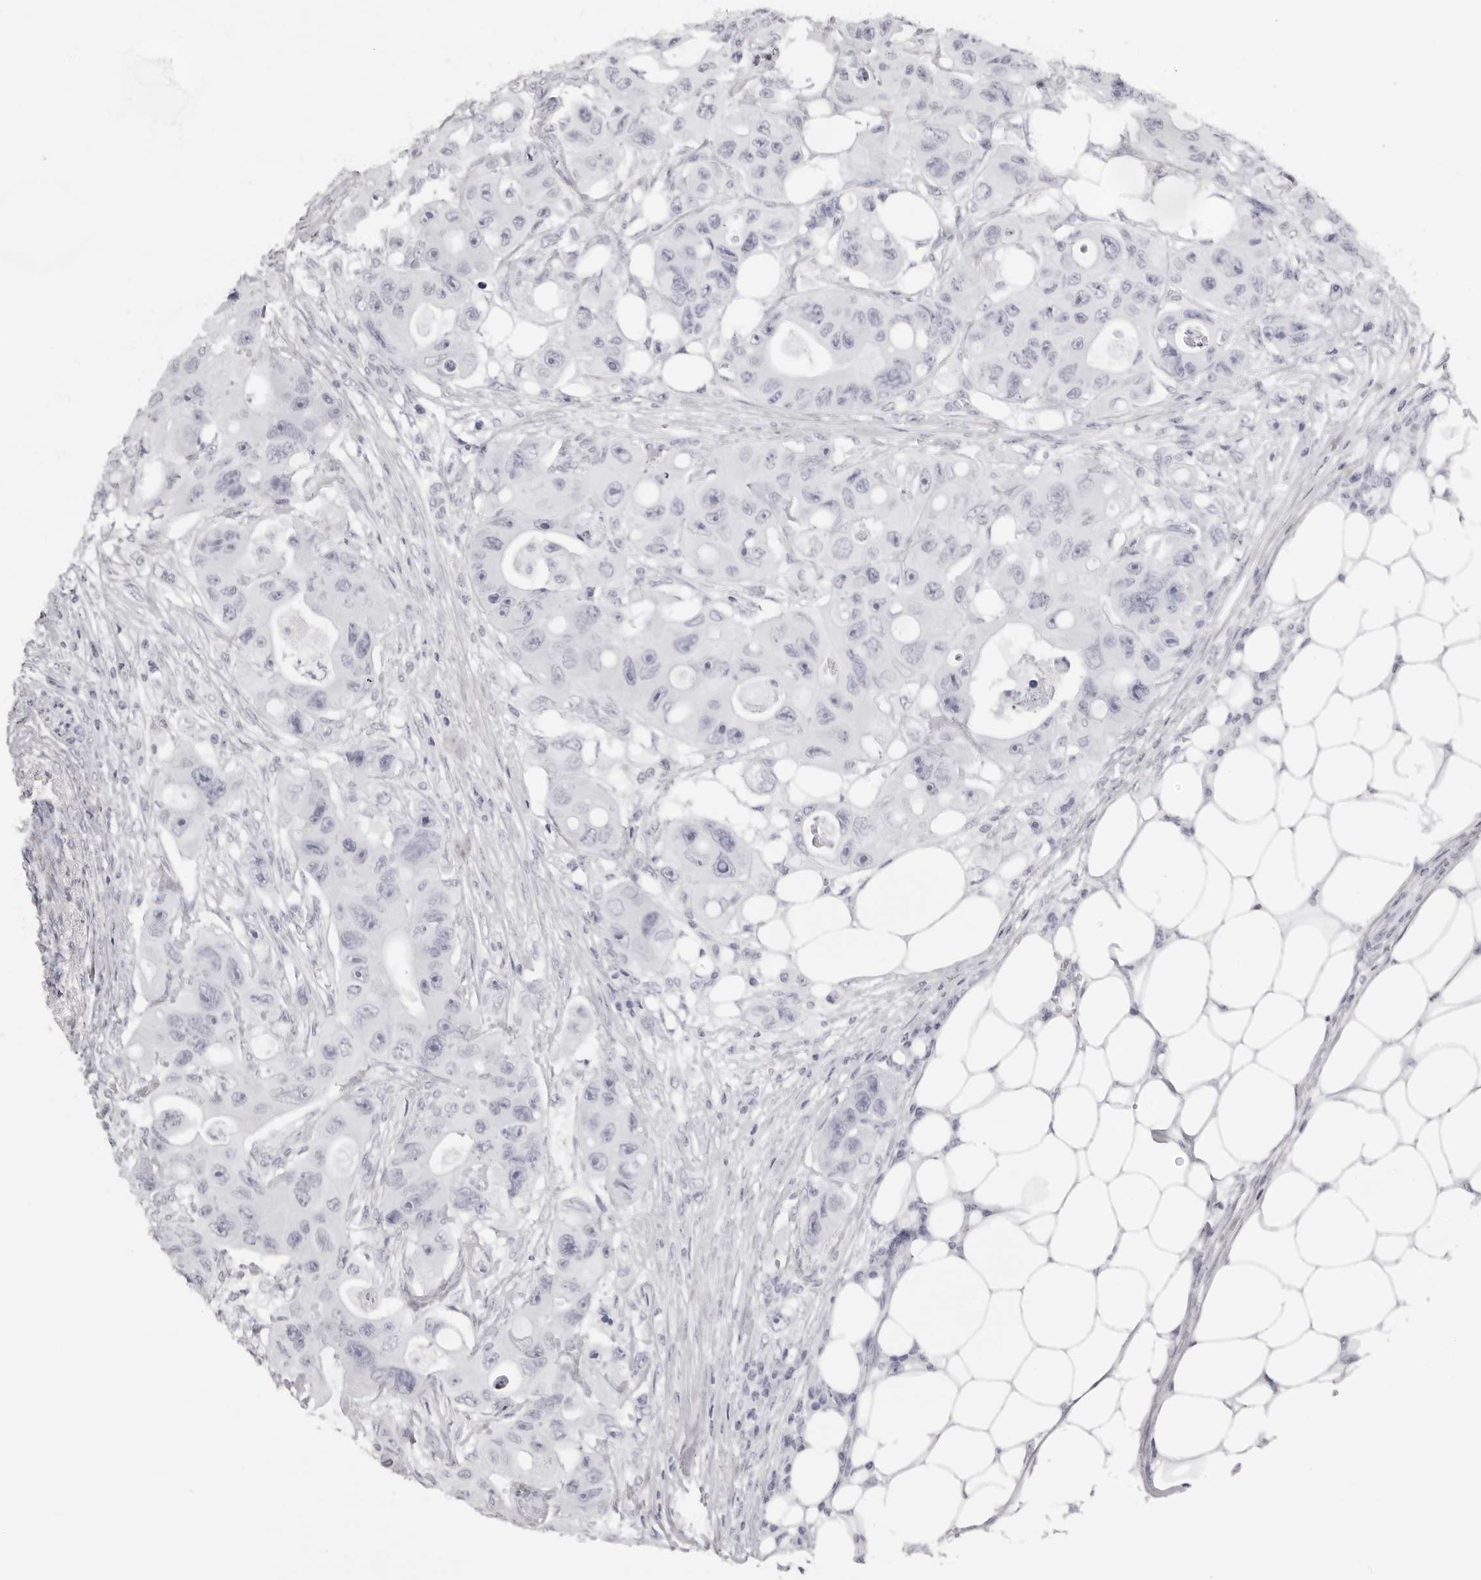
{"staining": {"intensity": "negative", "quantity": "none", "location": "none"}, "tissue": "colorectal cancer", "cell_type": "Tumor cells", "image_type": "cancer", "snomed": [{"axis": "morphology", "description": "Adenocarcinoma, NOS"}, {"axis": "topography", "description": "Colon"}], "caption": "The micrograph reveals no significant positivity in tumor cells of colorectal cancer.", "gene": "RHO", "patient": {"sex": "female", "age": 46}}